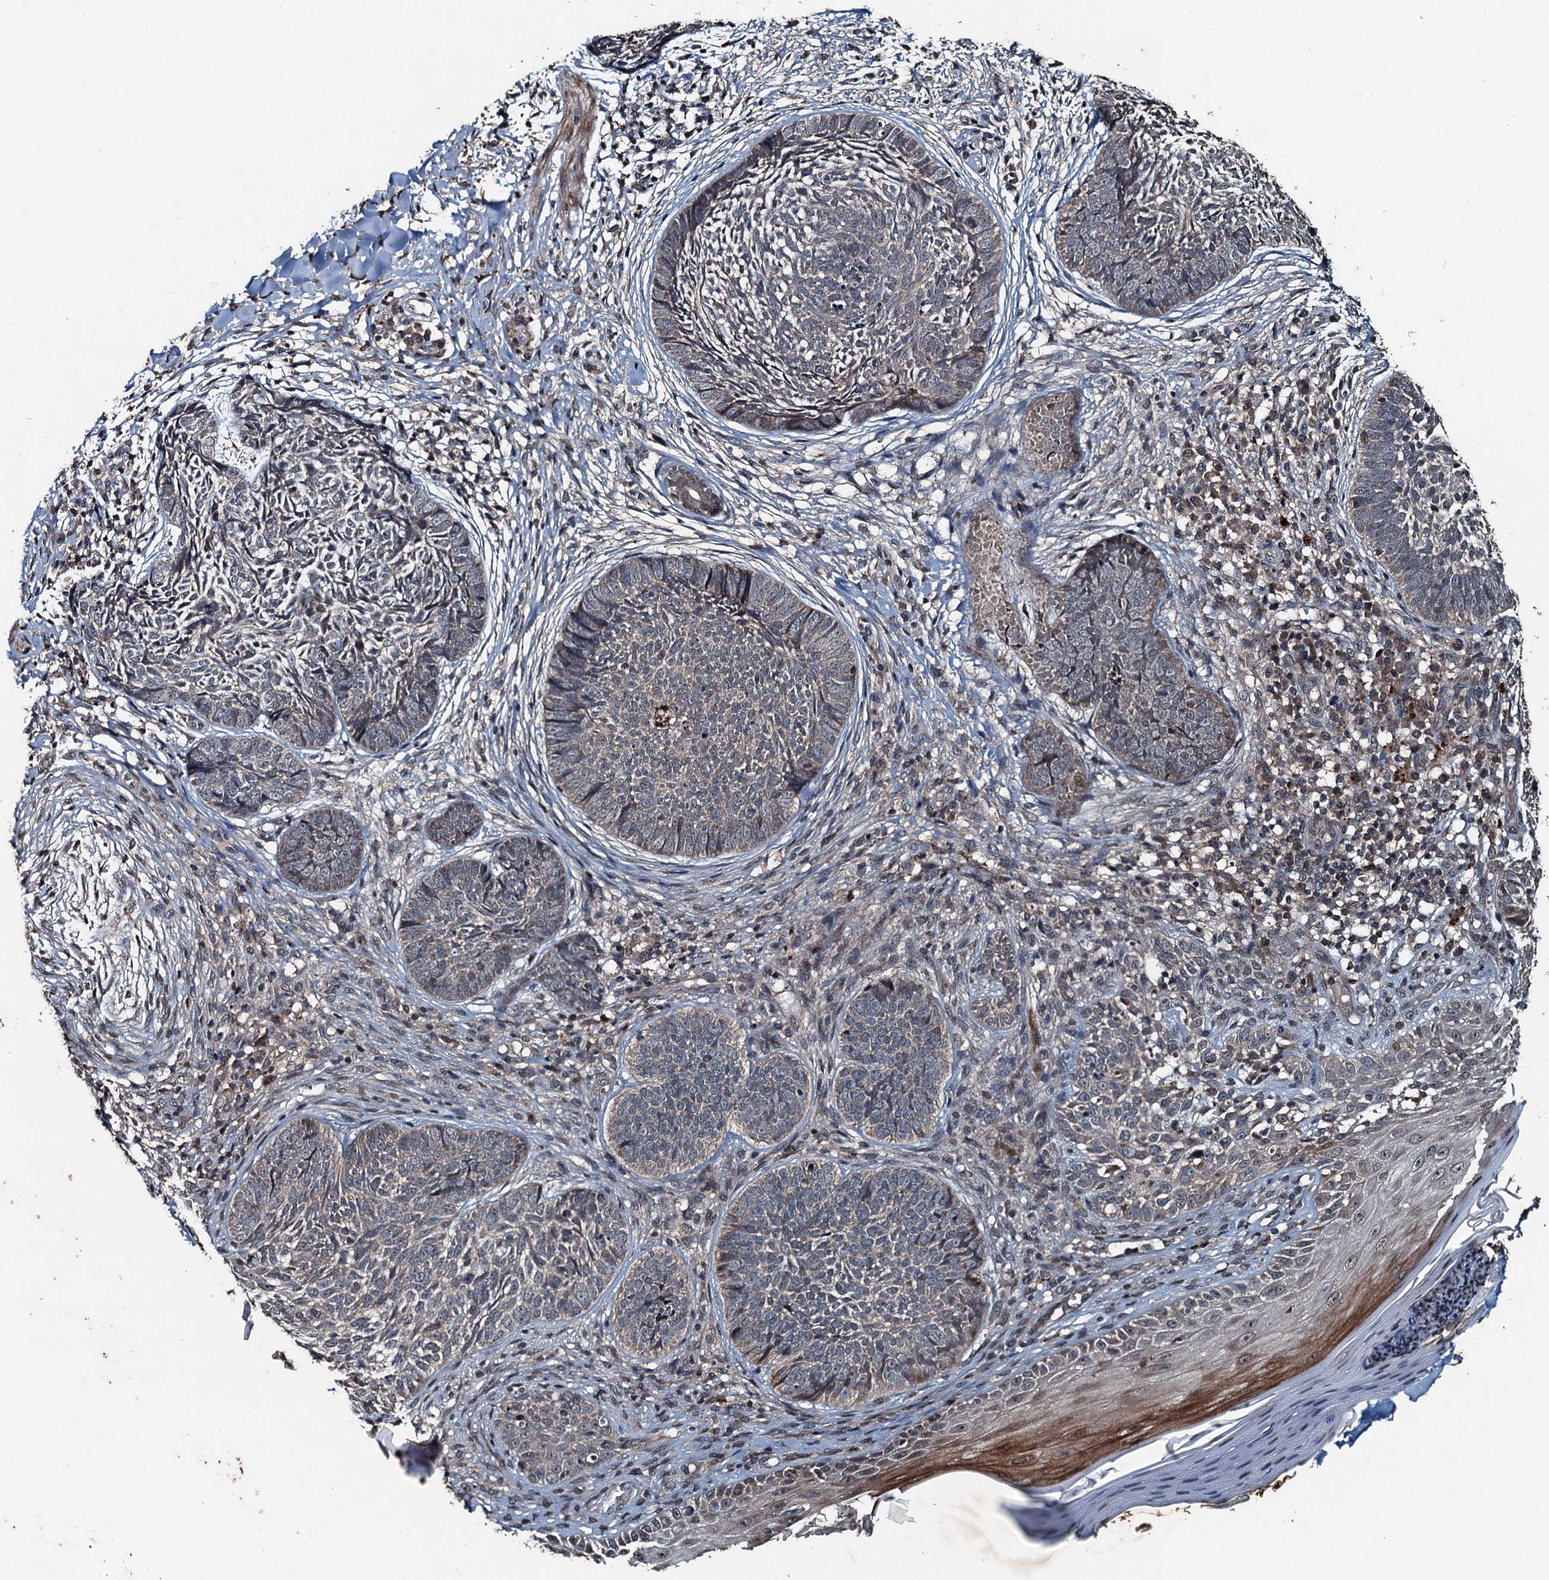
{"staining": {"intensity": "negative", "quantity": "none", "location": "none"}, "tissue": "skin cancer", "cell_type": "Tumor cells", "image_type": "cancer", "snomed": [{"axis": "morphology", "description": "Basal cell carcinoma"}, {"axis": "topography", "description": "Skin"}], "caption": "High magnification brightfield microscopy of skin cancer stained with DAB (brown) and counterstained with hematoxylin (blue): tumor cells show no significant positivity.", "gene": "TCTN1", "patient": {"sex": "female", "age": 61}}